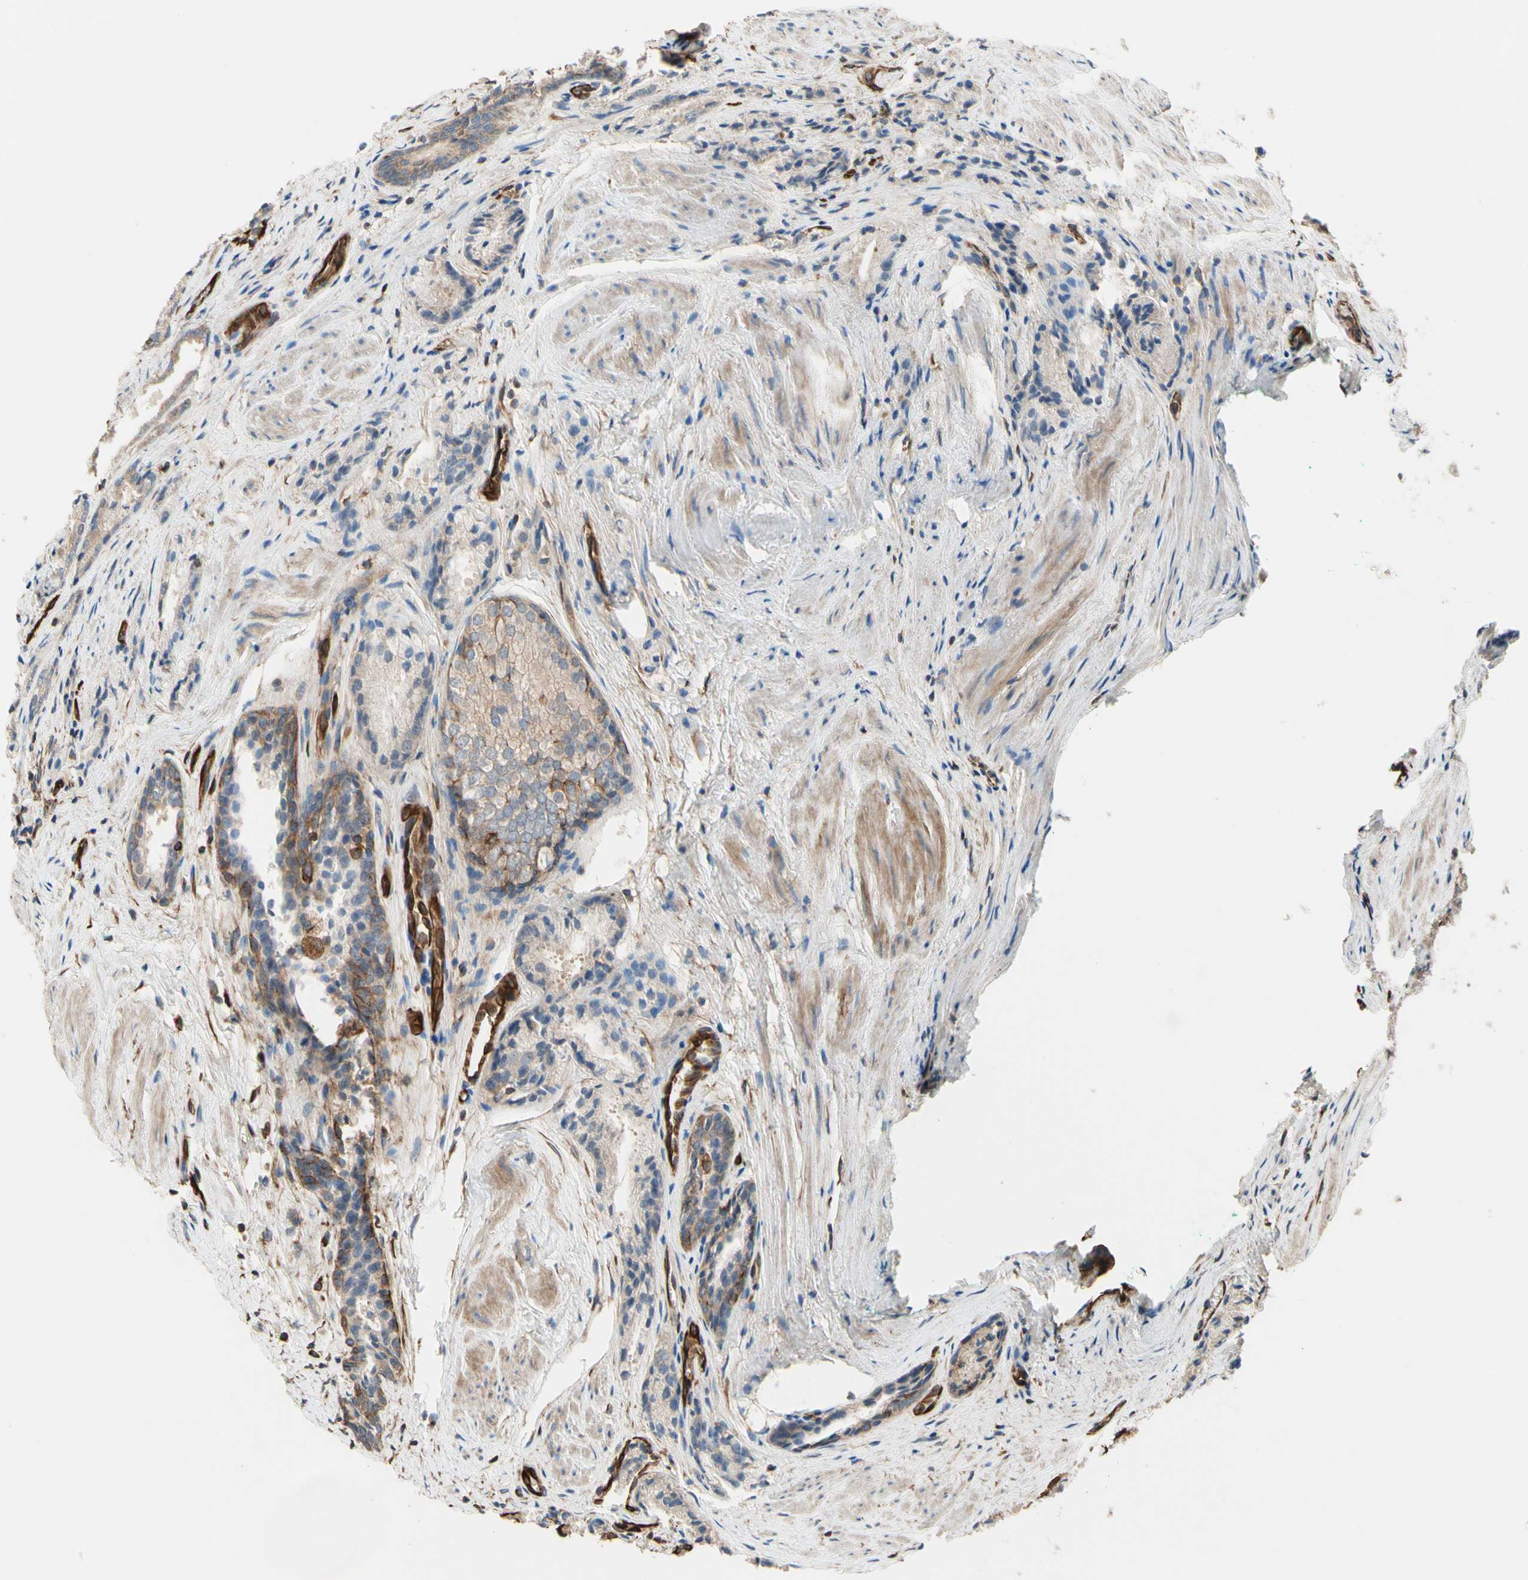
{"staining": {"intensity": "weak", "quantity": "25%-75%", "location": "cytoplasmic/membranous"}, "tissue": "prostate cancer", "cell_type": "Tumor cells", "image_type": "cancer", "snomed": [{"axis": "morphology", "description": "Adenocarcinoma, Low grade"}, {"axis": "topography", "description": "Prostate"}], "caption": "Immunohistochemical staining of prostate cancer displays low levels of weak cytoplasmic/membranous protein positivity in about 25%-75% of tumor cells.", "gene": "TRAF2", "patient": {"sex": "male", "age": 60}}